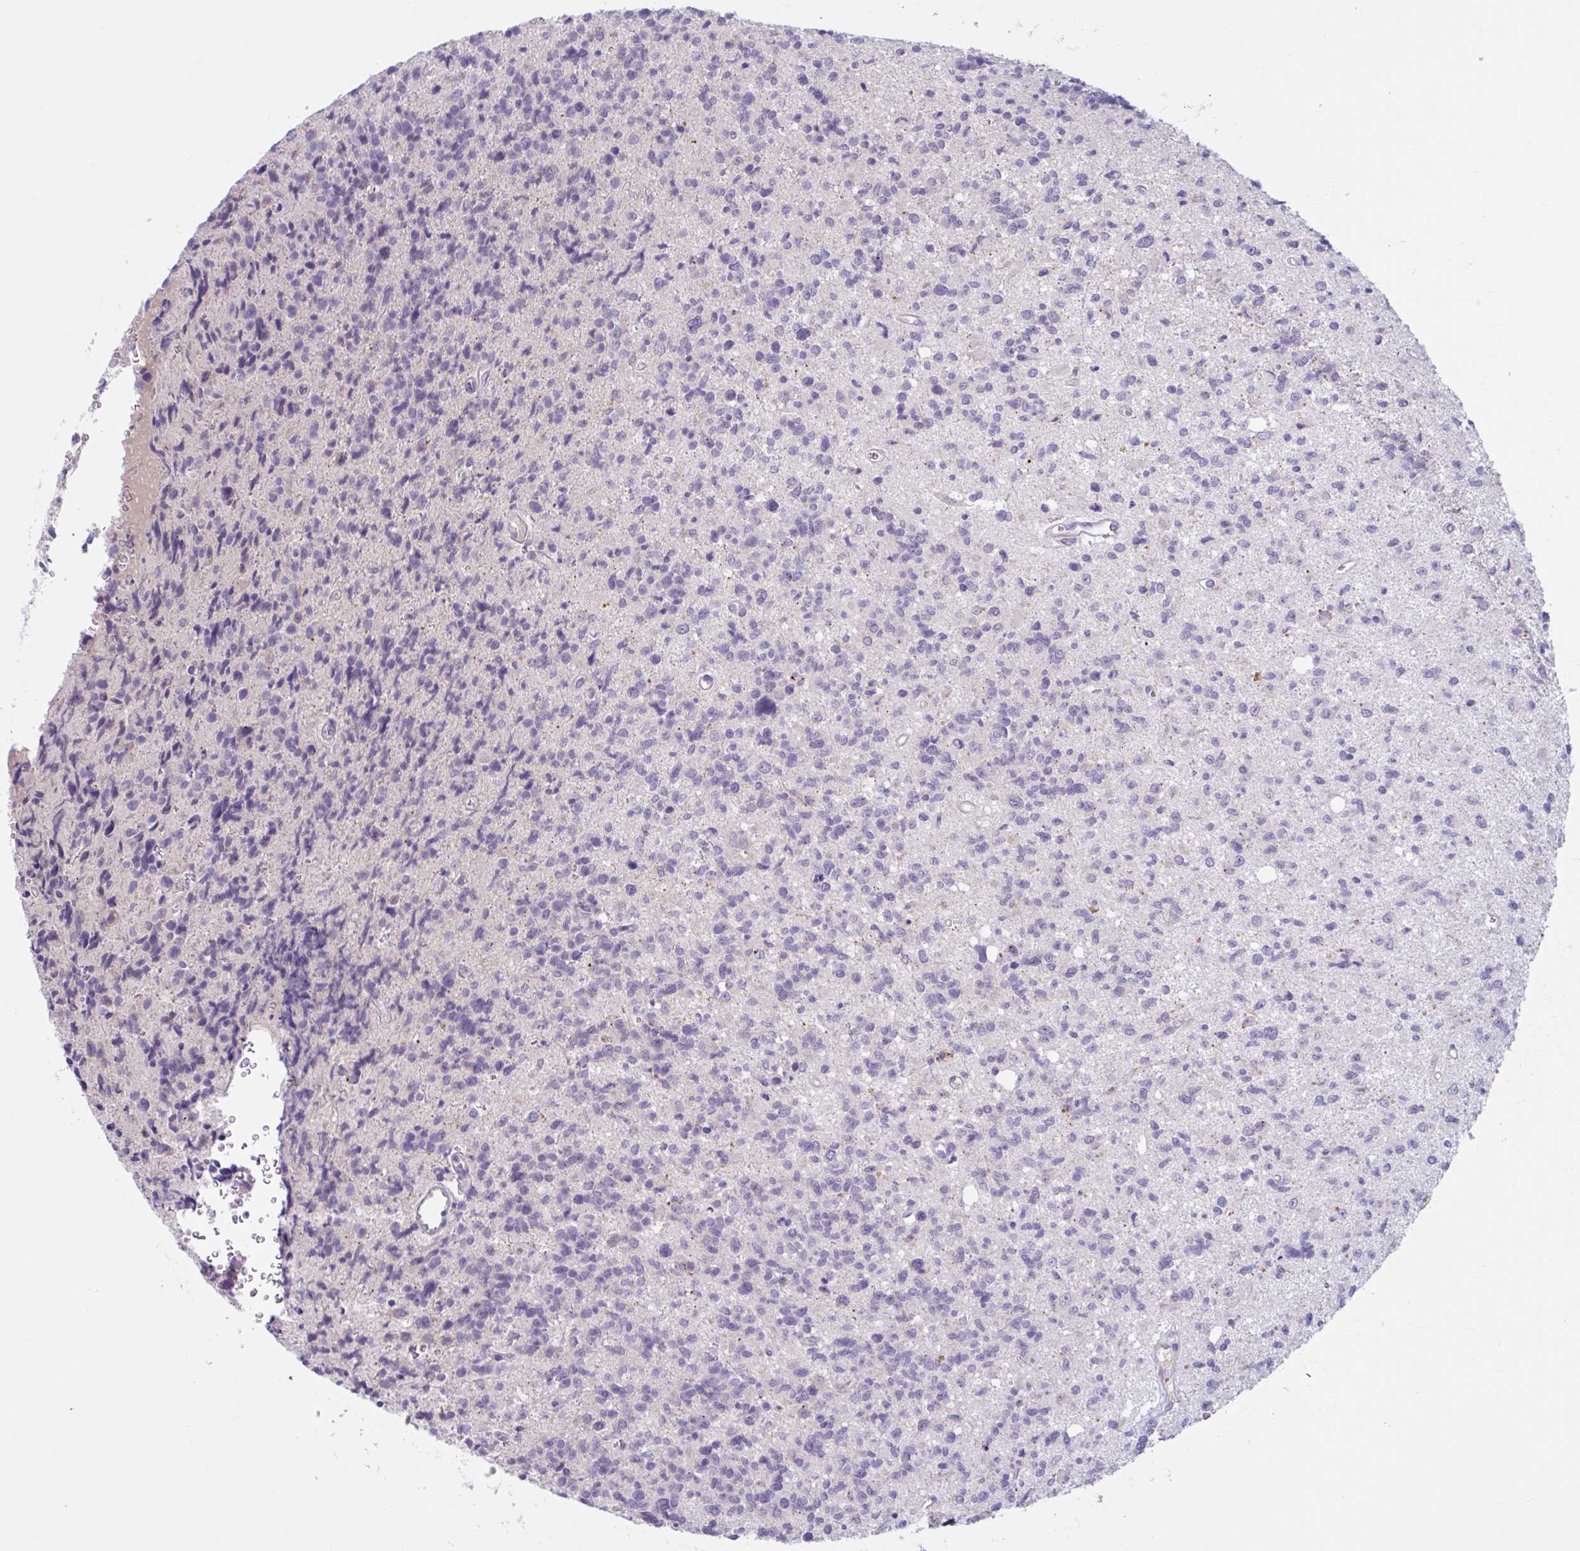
{"staining": {"intensity": "negative", "quantity": "none", "location": "none"}, "tissue": "glioma", "cell_type": "Tumor cells", "image_type": "cancer", "snomed": [{"axis": "morphology", "description": "Glioma, malignant, High grade"}, {"axis": "topography", "description": "Brain"}], "caption": "Immunohistochemistry (IHC) photomicrograph of human glioma stained for a protein (brown), which shows no expression in tumor cells.", "gene": "WNT9B", "patient": {"sex": "male", "age": 29}}